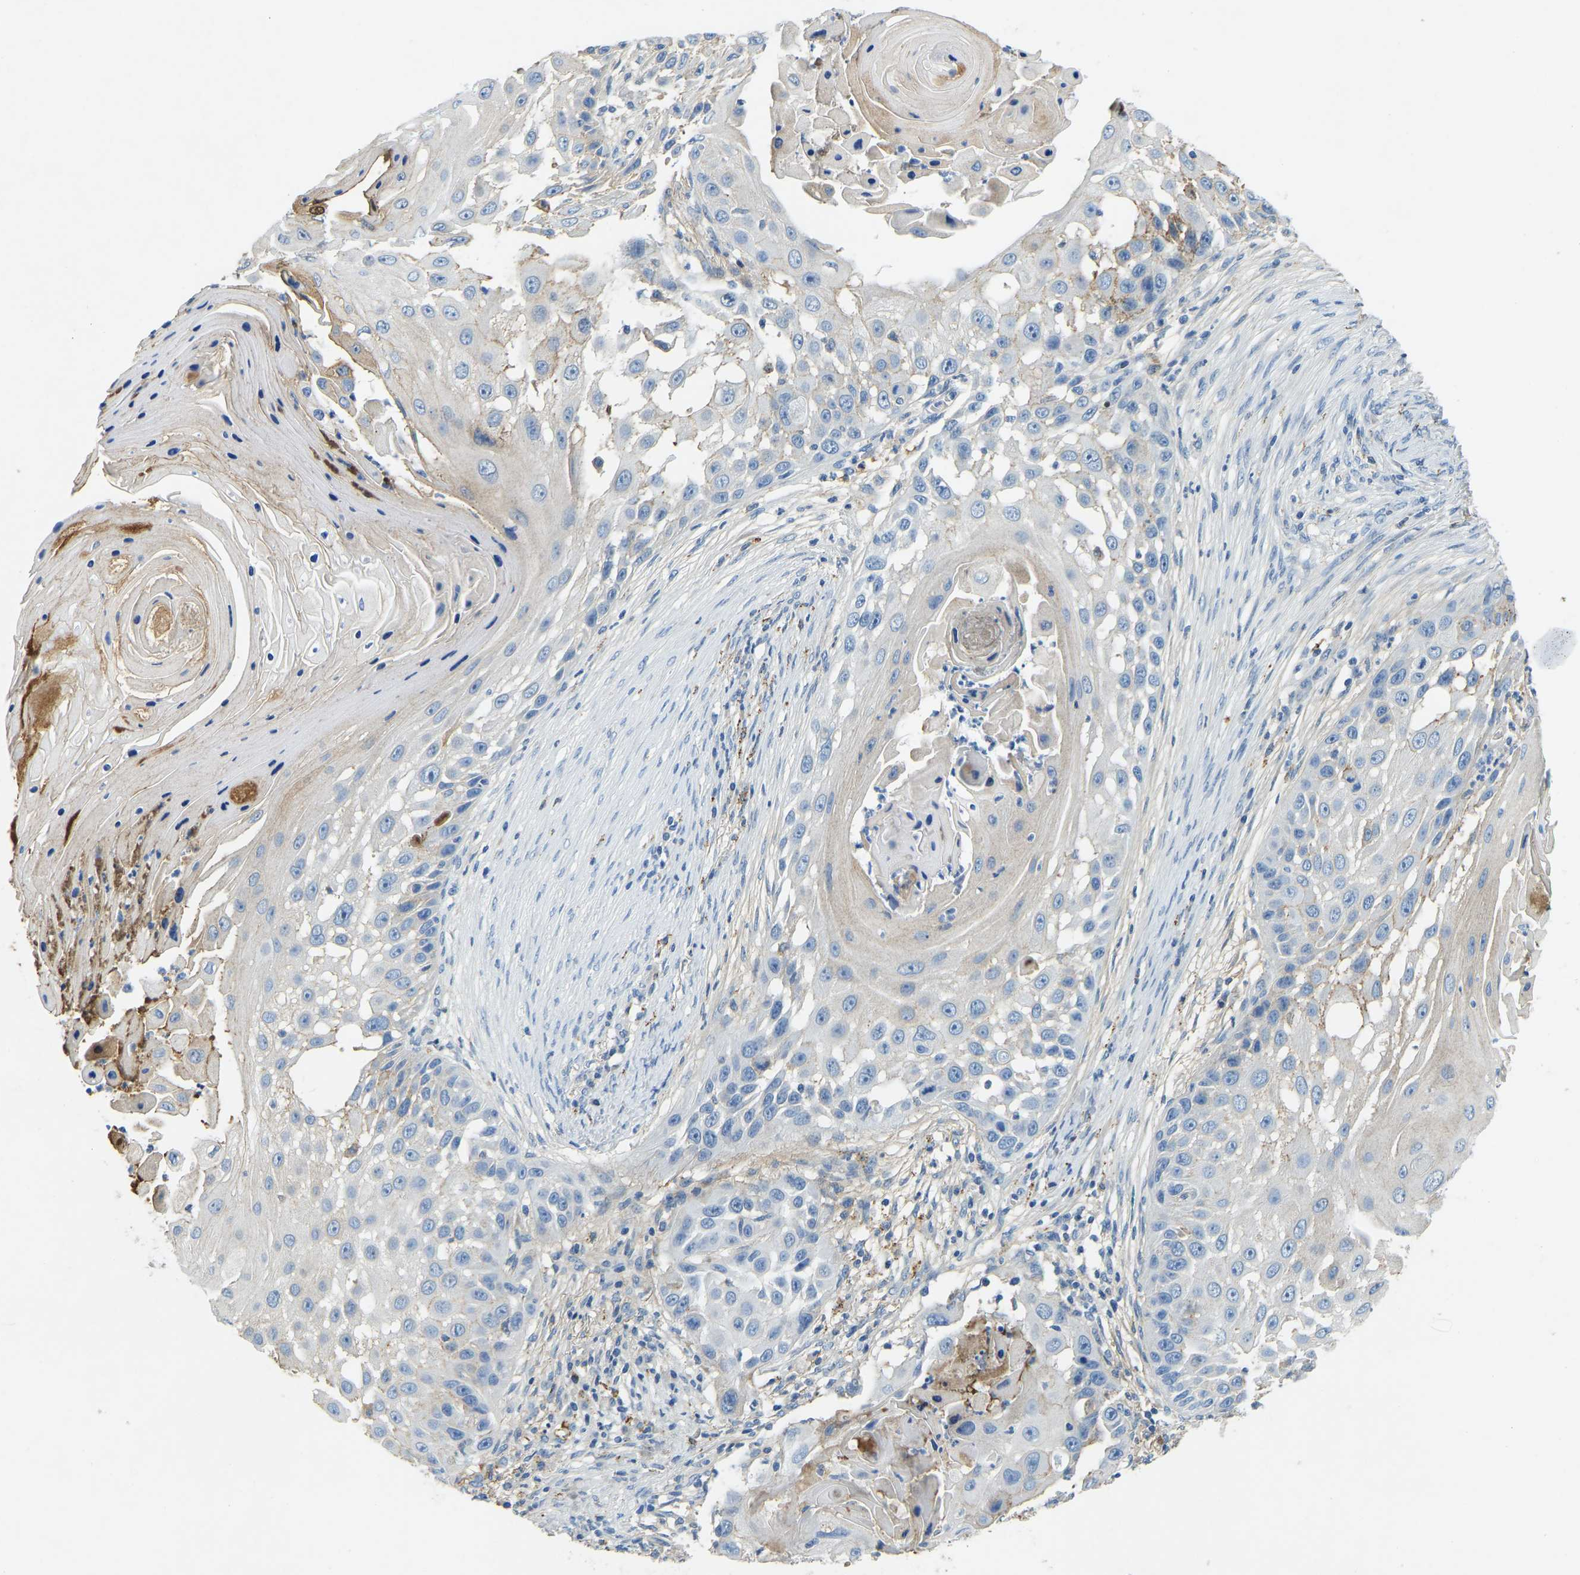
{"staining": {"intensity": "negative", "quantity": "none", "location": "none"}, "tissue": "skin cancer", "cell_type": "Tumor cells", "image_type": "cancer", "snomed": [{"axis": "morphology", "description": "Squamous cell carcinoma, NOS"}, {"axis": "topography", "description": "Skin"}], "caption": "IHC of human squamous cell carcinoma (skin) reveals no positivity in tumor cells.", "gene": "THBS4", "patient": {"sex": "female", "age": 44}}